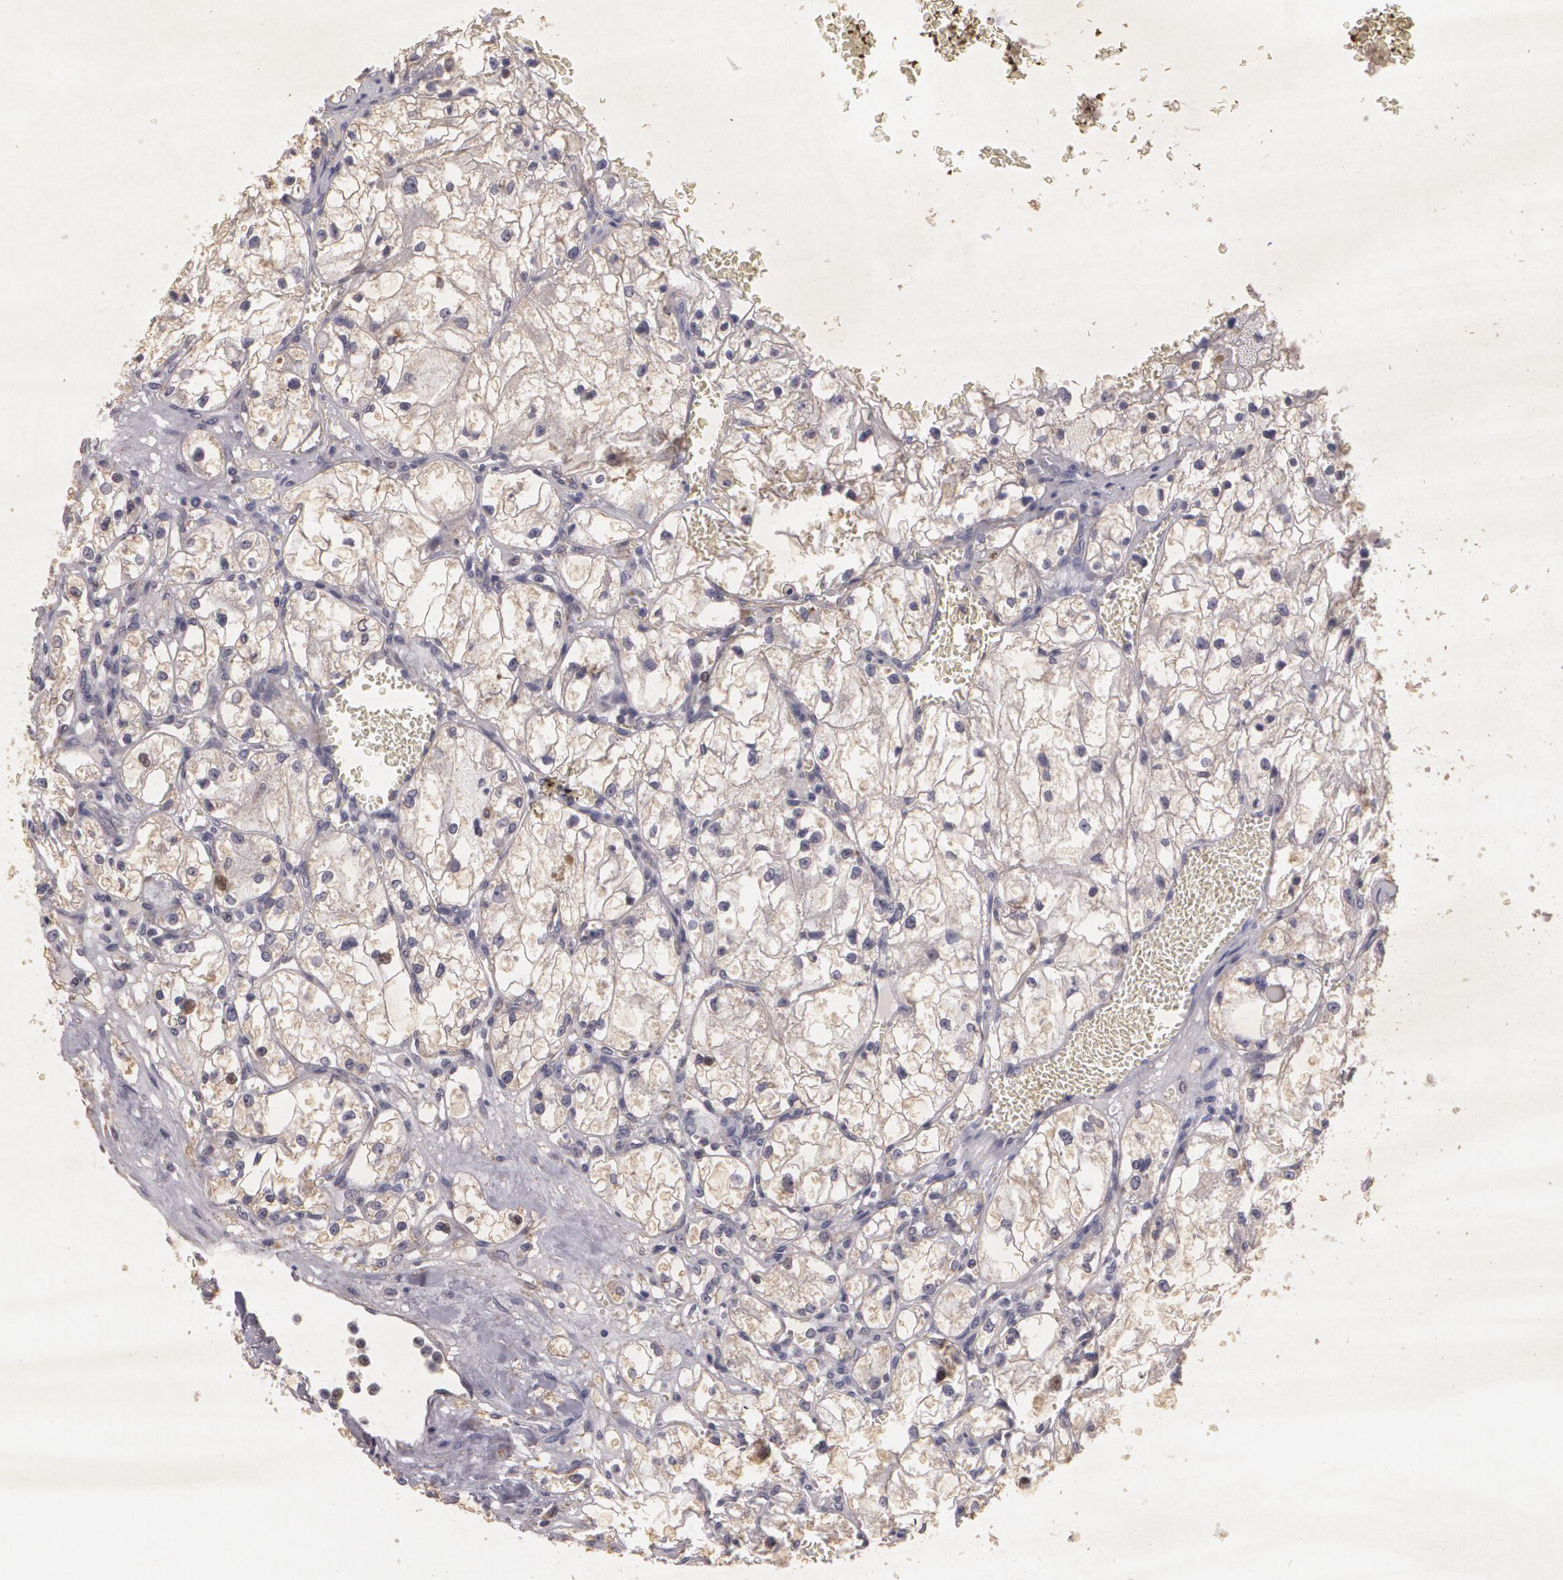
{"staining": {"intensity": "weak", "quantity": ">75%", "location": "cytoplasmic/membranous"}, "tissue": "renal cancer", "cell_type": "Tumor cells", "image_type": "cancer", "snomed": [{"axis": "morphology", "description": "Adenocarcinoma, NOS"}, {"axis": "topography", "description": "Kidney"}], "caption": "Tumor cells display low levels of weak cytoplasmic/membranous positivity in about >75% of cells in human renal cancer (adenocarcinoma).", "gene": "KCNA4", "patient": {"sex": "male", "age": 61}}